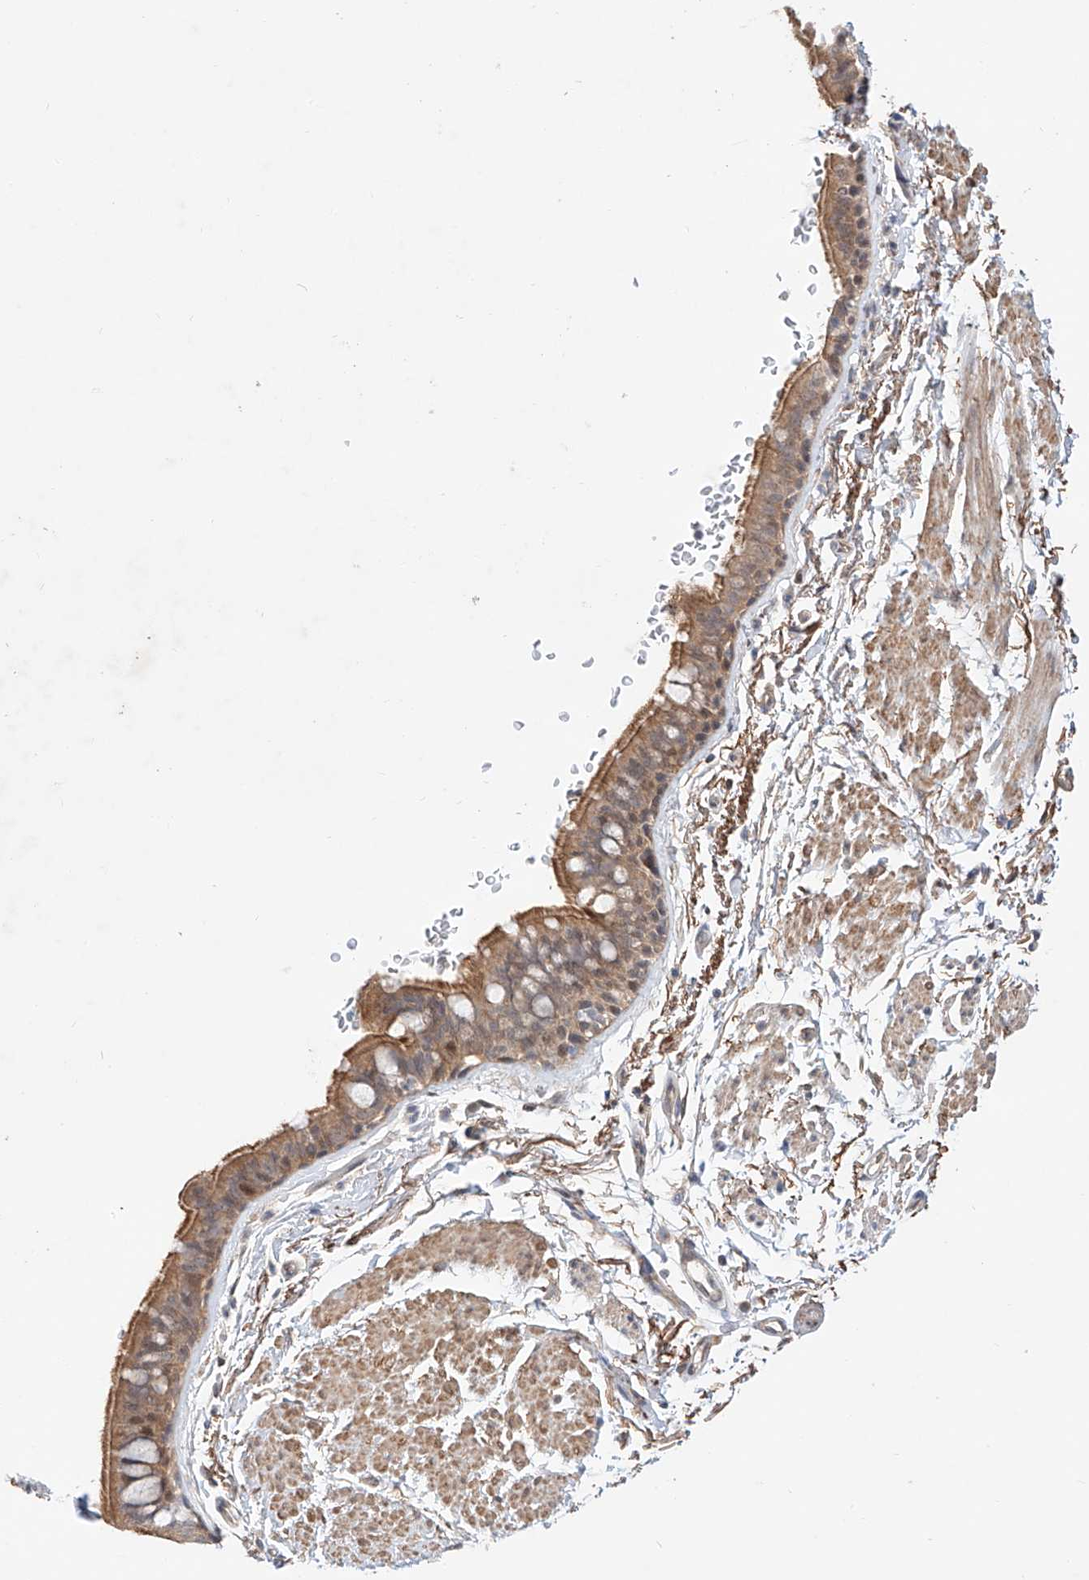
{"staining": {"intensity": "moderate", "quantity": ">75%", "location": "cytoplasmic/membranous"}, "tissue": "bronchus", "cell_type": "Respiratory epithelial cells", "image_type": "normal", "snomed": [{"axis": "morphology", "description": "Normal tissue, NOS"}, {"axis": "topography", "description": "Lymph node"}, {"axis": "topography", "description": "Bronchus"}], "caption": "Brown immunohistochemical staining in benign human bronchus reveals moderate cytoplasmic/membranous positivity in about >75% of respiratory epithelial cells. (DAB (3,3'-diaminobenzidine) = brown stain, brightfield microscopy at high magnification).", "gene": "TSR2", "patient": {"sex": "female", "age": 70}}